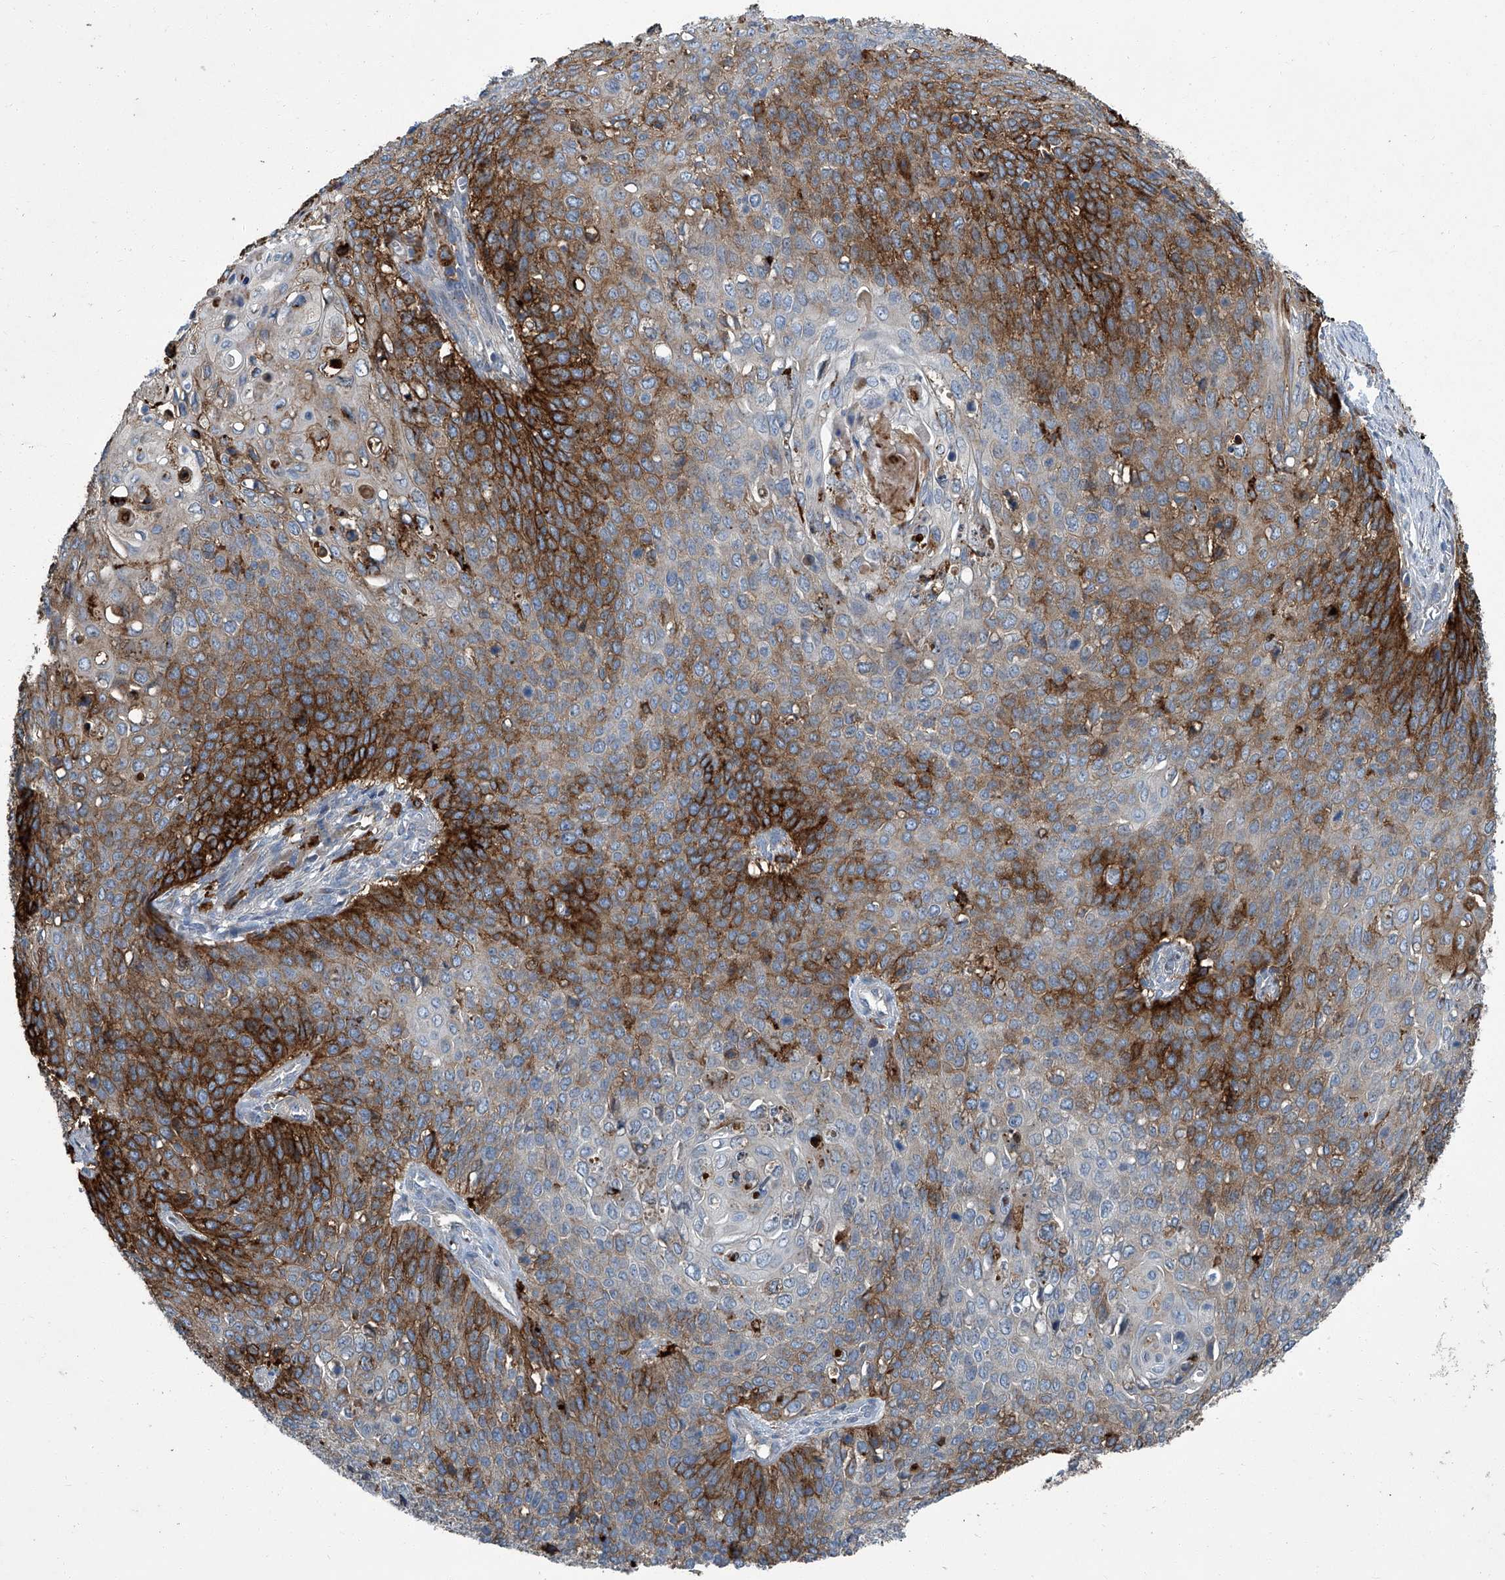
{"staining": {"intensity": "strong", "quantity": "25%-75%", "location": "cytoplasmic/membranous"}, "tissue": "cervical cancer", "cell_type": "Tumor cells", "image_type": "cancer", "snomed": [{"axis": "morphology", "description": "Squamous cell carcinoma, NOS"}, {"axis": "topography", "description": "Cervix"}], "caption": "Protein expression analysis of cervical cancer (squamous cell carcinoma) exhibits strong cytoplasmic/membranous positivity in about 25%-75% of tumor cells. (Brightfield microscopy of DAB IHC at high magnification).", "gene": "FAM167A", "patient": {"sex": "female", "age": 39}}